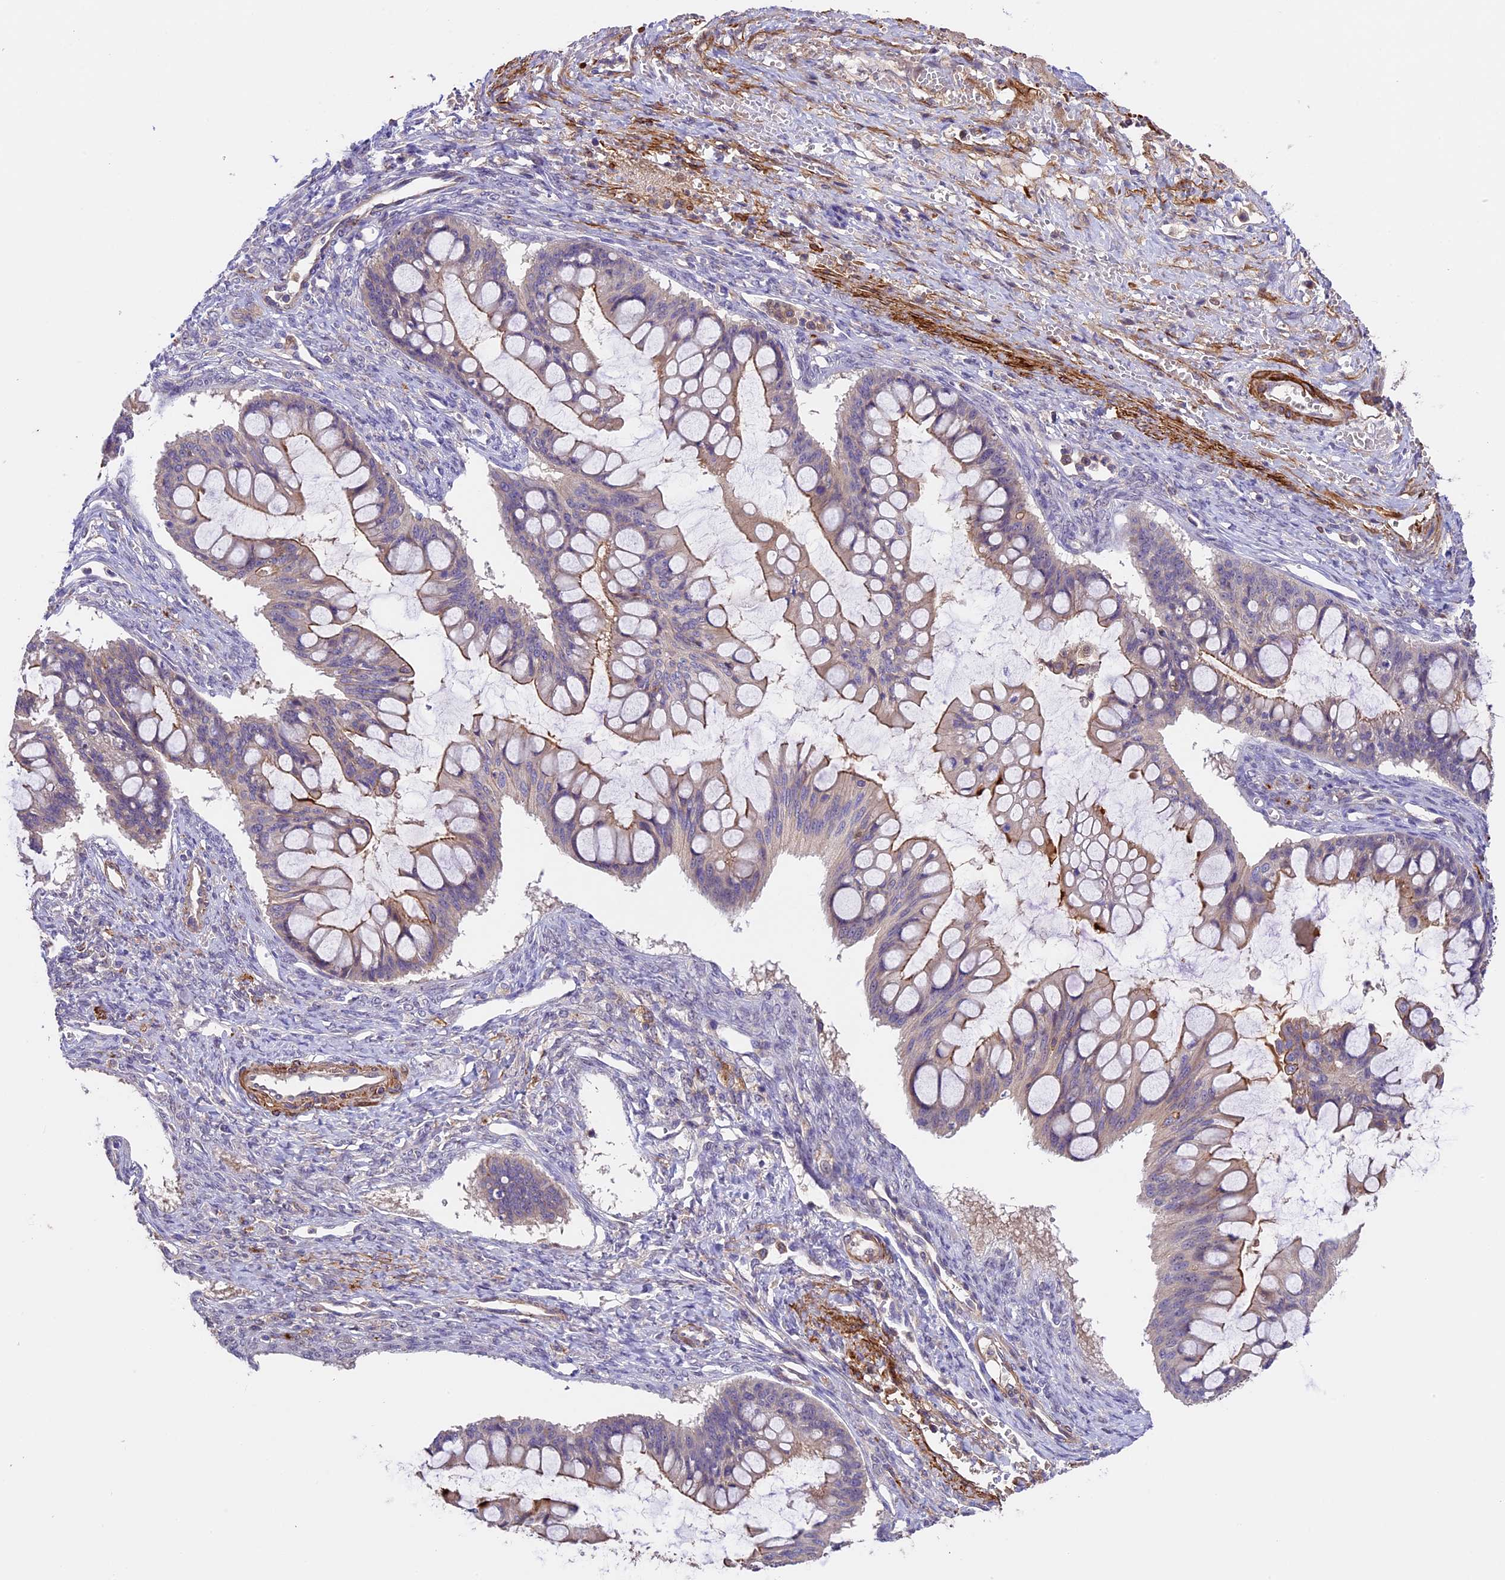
{"staining": {"intensity": "moderate", "quantity": "25%-75%", "location": "cytoplasmic/membranous"}, "tissue": "ovarian cancer", "cell_type": "Tumor cells", "image_type": "cancer", "snomed": [{"axis": "morphology", "description": "Cystadenocarcinoma, mucinous, NOS"}, {"axis": "topography", "description": "Ovary"}], "caption": "This image reveals immunohistochemistry (IHC) staining of human ovarian cancer (mucinous cystadenocarcinoma), with medium moderate cytoplasmic/membranous staining in approximately 25%-75% of tumor cells.", "gene": "TBC1D1", "patient": {"sex": "female", "age": 73}}